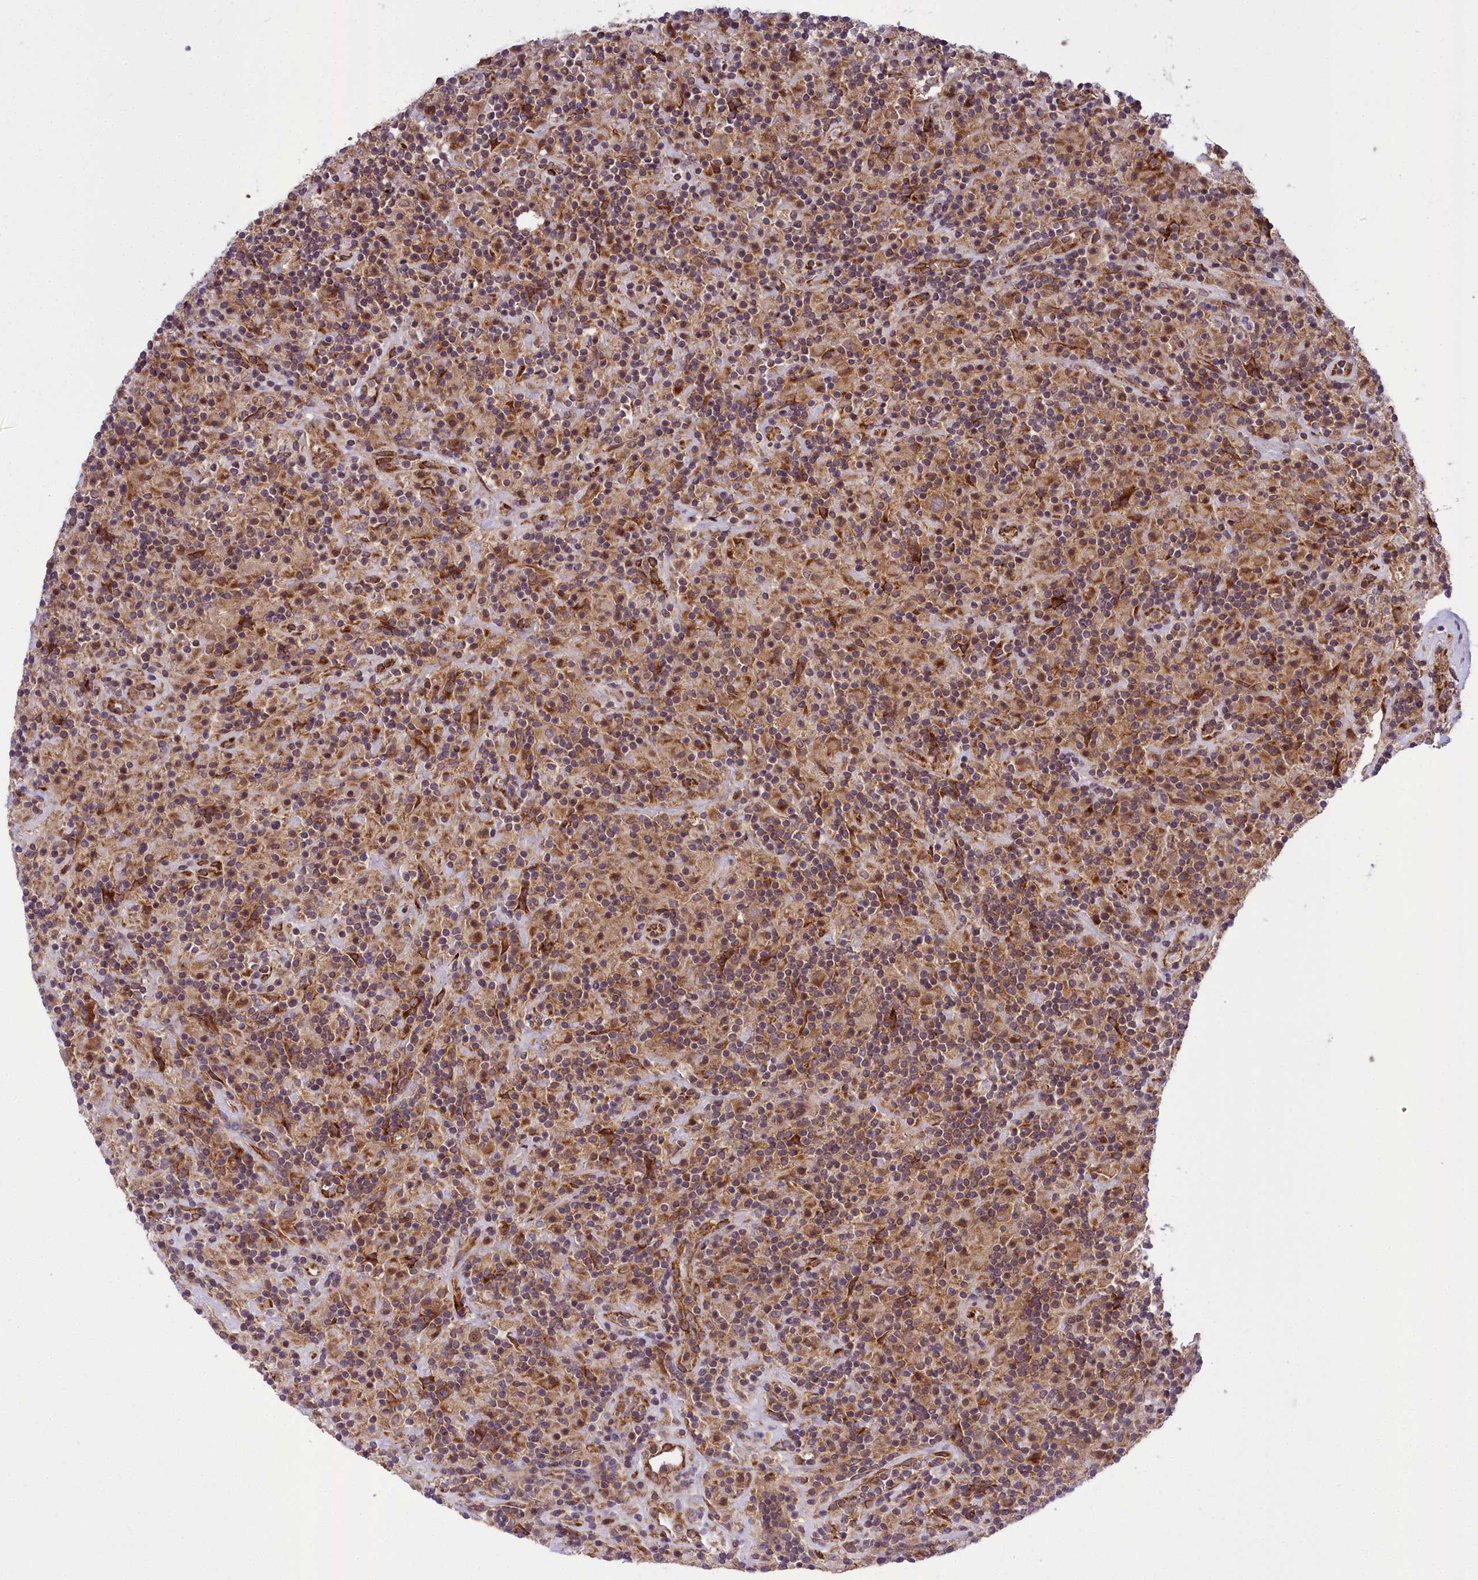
{"staining": {"intensity": "moderate", "quantity": ">75%", "location": "cytoplasmic/membranous"}, "tissue": "lymphoma", "cell_type": "Tumor cells", "image_type": "cancer", "snomed": [{"axis": "morphology", "description": "Hodgkin's disease, NOS"}, {"axis": "topography", "description": "Lymph node"}], "caption": "This histopathology image exhibits immunohistochemistry (IHC) staining of lymphoma, with medium moderate cytoplasmic/membranous expression in about >75% of tumor cells.", "gene": "DHCR7", "patient": {"sex": "male", "age": 70}}